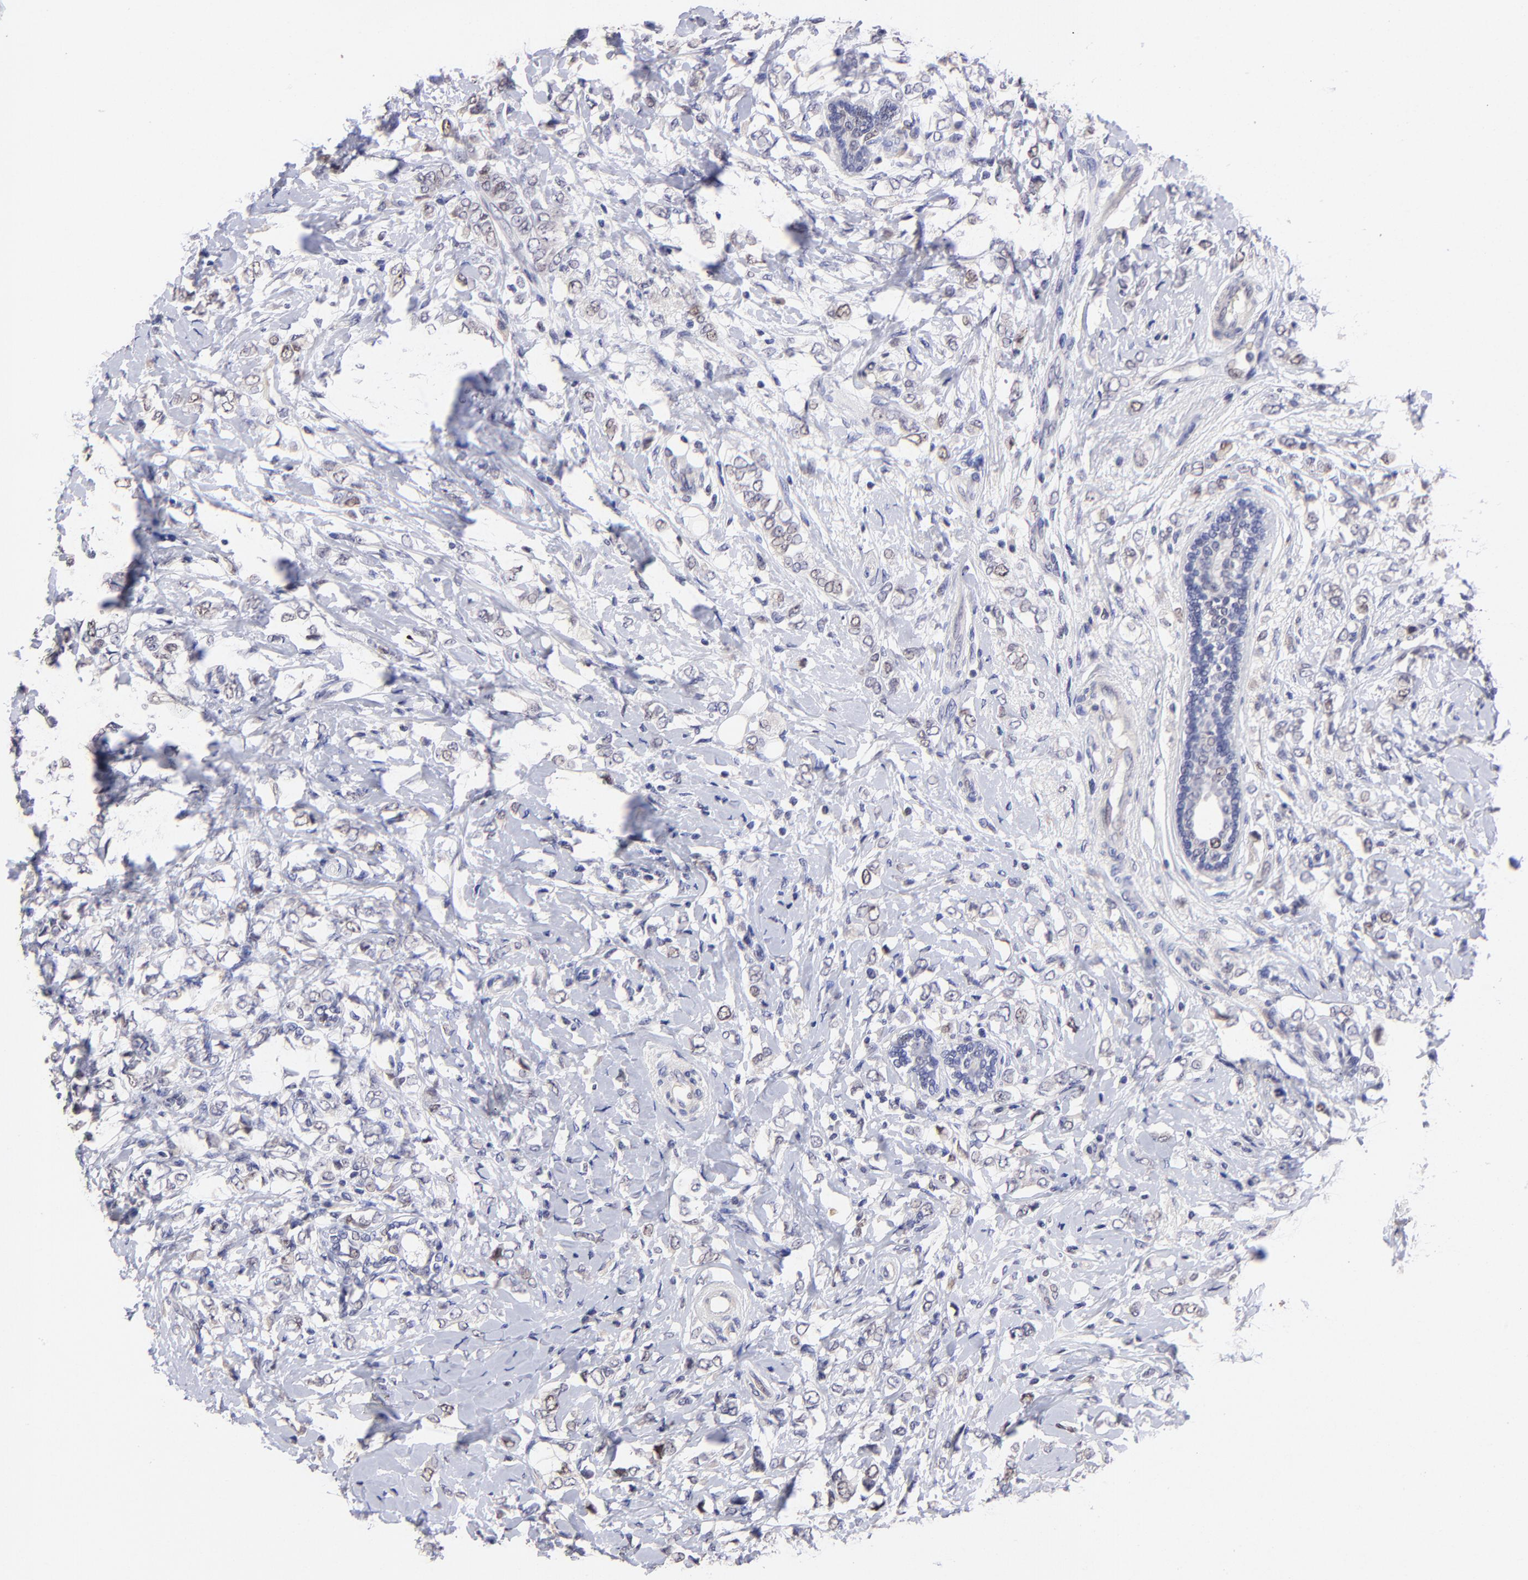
{"staining": {"intensity": "weak", "quantity": "25%-75%", "location": "nuclear"}, "tissue": "breast cancer", "cell_type": "Tumor cells", "image_type": "cancer", "snomed": [{"axis": "morphology", "description": "Normal tissue, NOS"}, {"axis": "morphology", "description": "Lobular carcinoma"}, {"axis": "topography", "description": "Breast"}], "caption": "A histopathology image showing weak nuclear positivity in about 25%-75% of tumor cells in breast cancer, as visualized by brown immunohistochemical staining.", "gene": "DNMT1", "patient": {"sex": "female", "age": 47}}